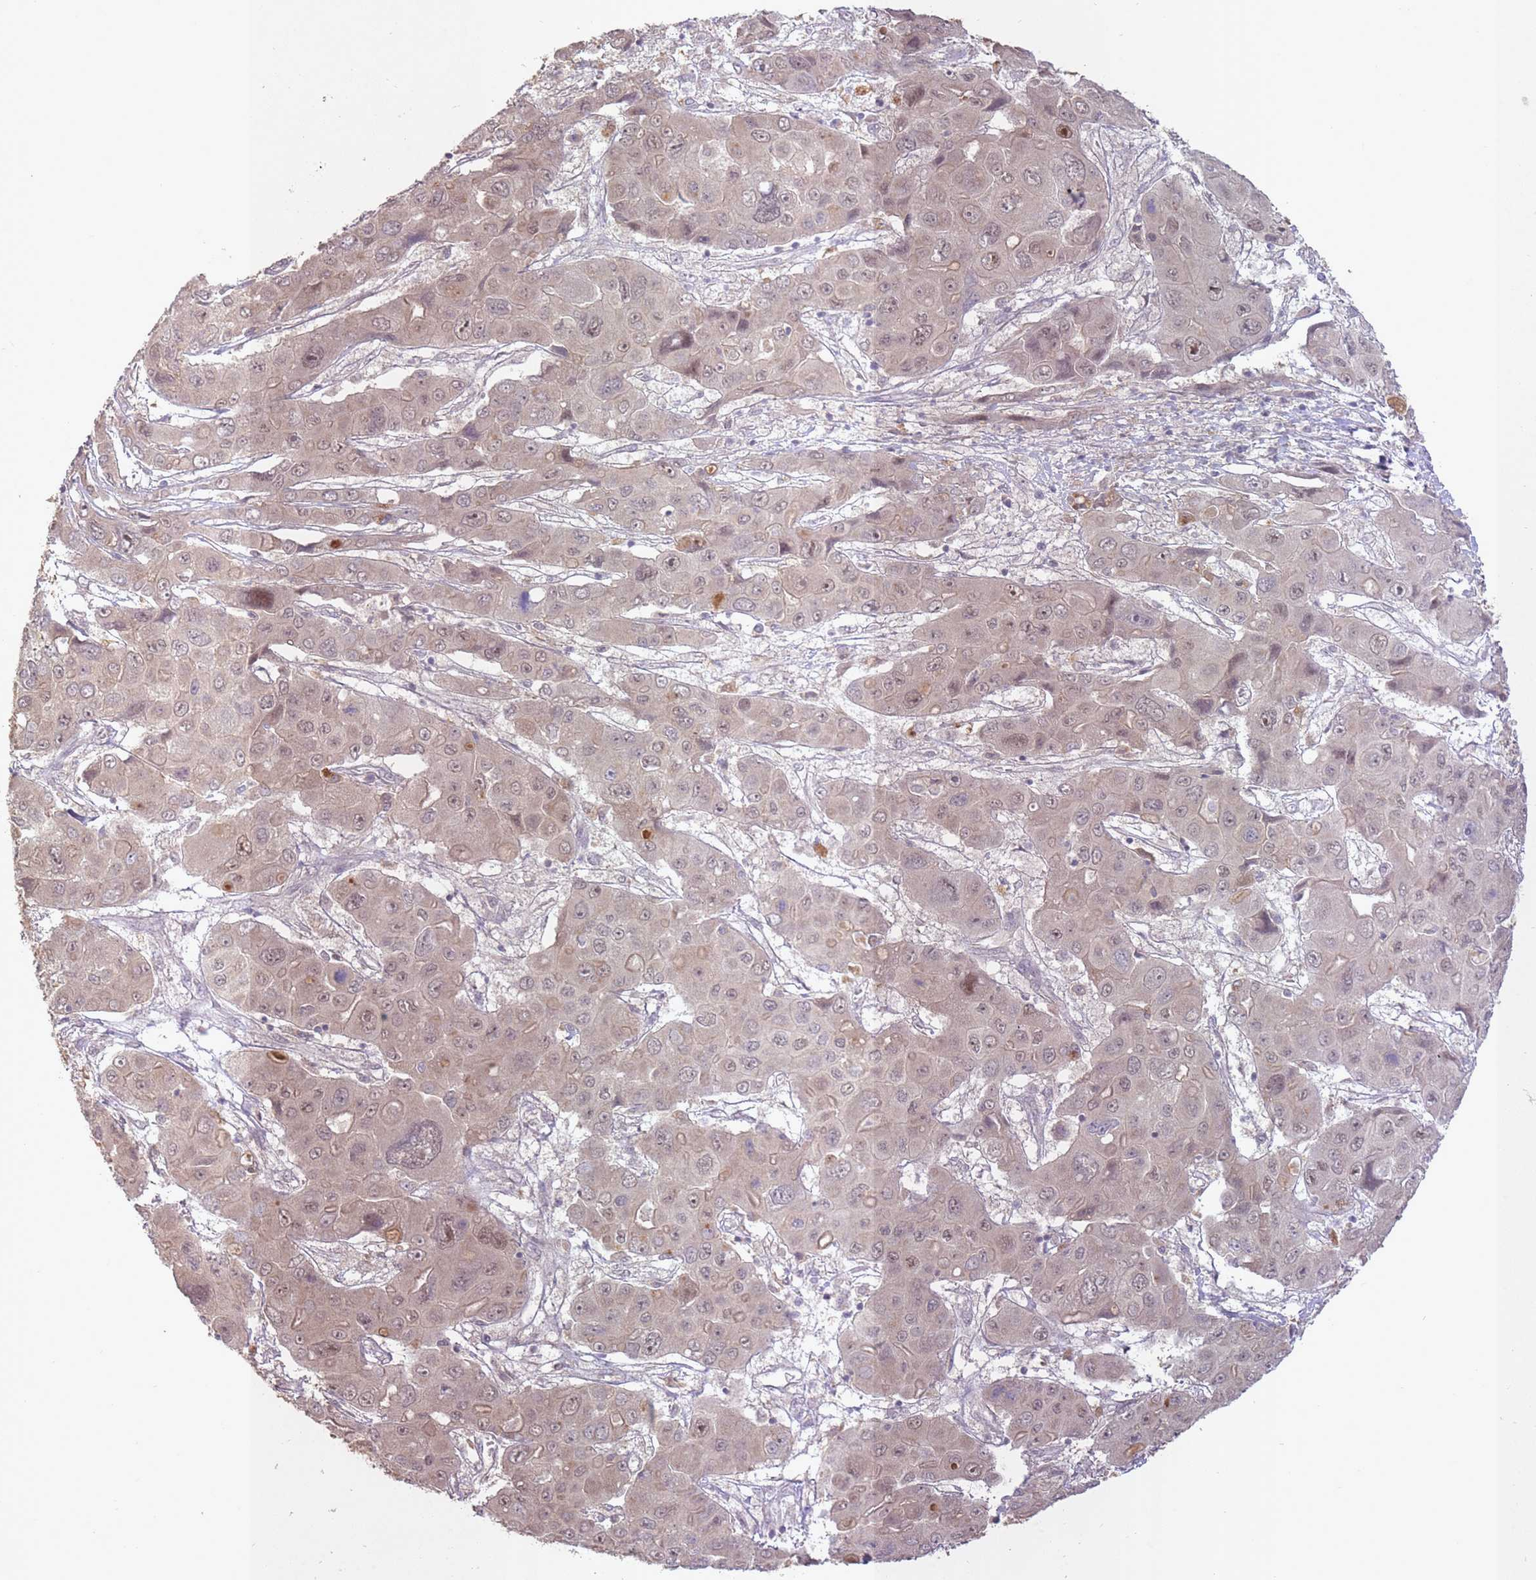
{"staining": {"intensity": "weak", "quantity": "25%-75%", "location": "cytoplasmic/membranous,nuclear"}, "tissue": "liver cancer", "cell_type": "Tumor cells", "image_type": "cancer", "snomed": [{"axis": "morphology", "description": "Cholangiocarcinoma"}, {"axis": "topography", "description": "Liver"}], "caption": "A photomicrograph of human liver cholangiocarcinoma stained for a protein exhibits weak cytoplasmic/membranous and nuclear brown staining in tumor cells.", "gene": "LRATD2", "patient": {"sex": "male", "age": 67}}